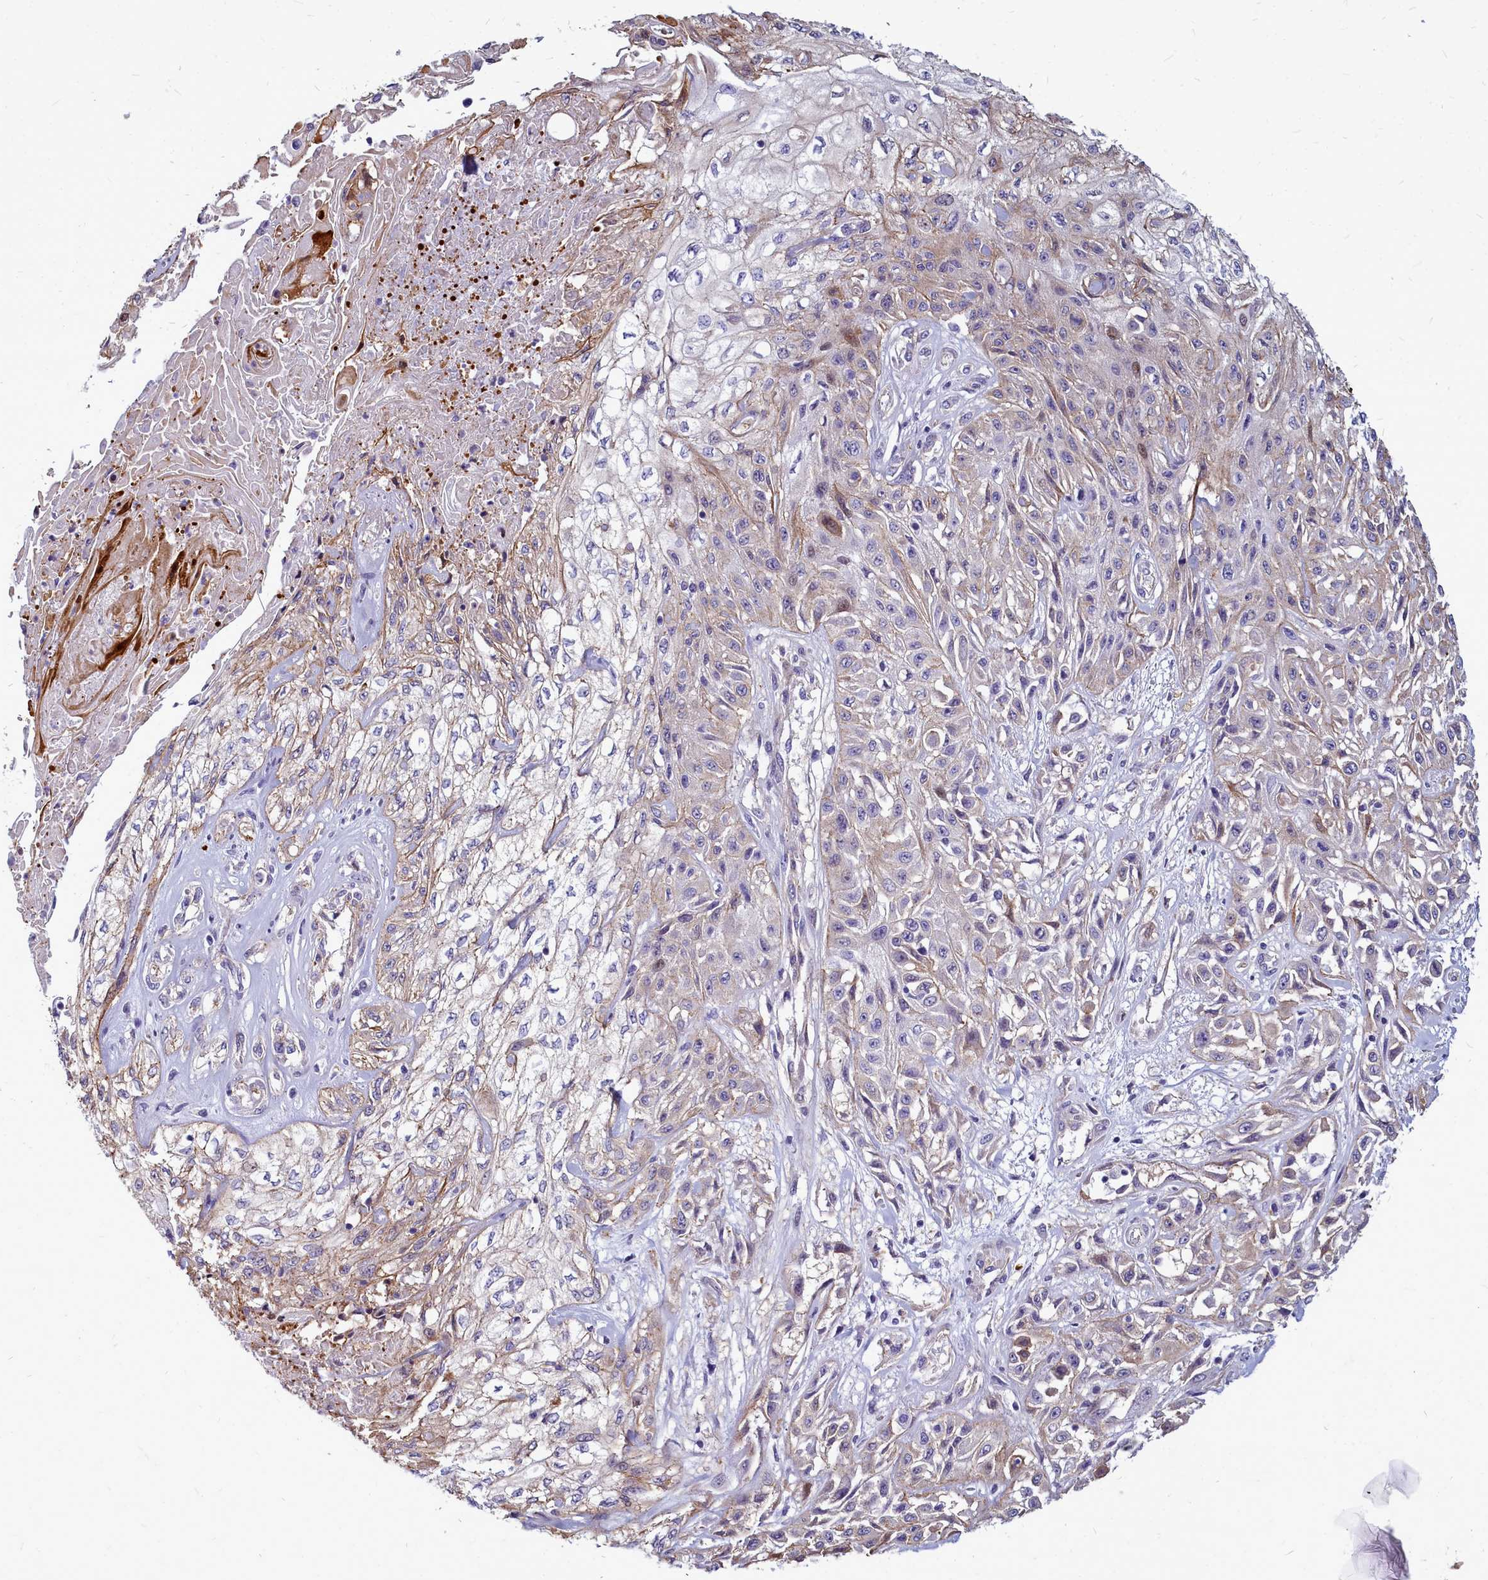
{"staining": {"intensity": "weak", "quantity": "<25%", "location": "cytoplasmic/membranous"}, "tissue": "skin cancer", "cell_type": "Tumor cells", "image_type": "cancer", "snomed": [{"axis": "morphology", "description": "Squamous cell carcinoma, NOS"}, {"axis": "morphology", "description": "Squamous cell carcinoma, metastatic, NOS"}, {"axis": "topography", "description": "Skin"}, {"axis": "topography", "description": "Lymph node"}], "caption": "Metastatic squamous cell carcinoma (skin) stained for a protein using IHC reveals no staining tumor cells.", "gene": "TTC5", "patient": {"sex": "male", "age": 75}}